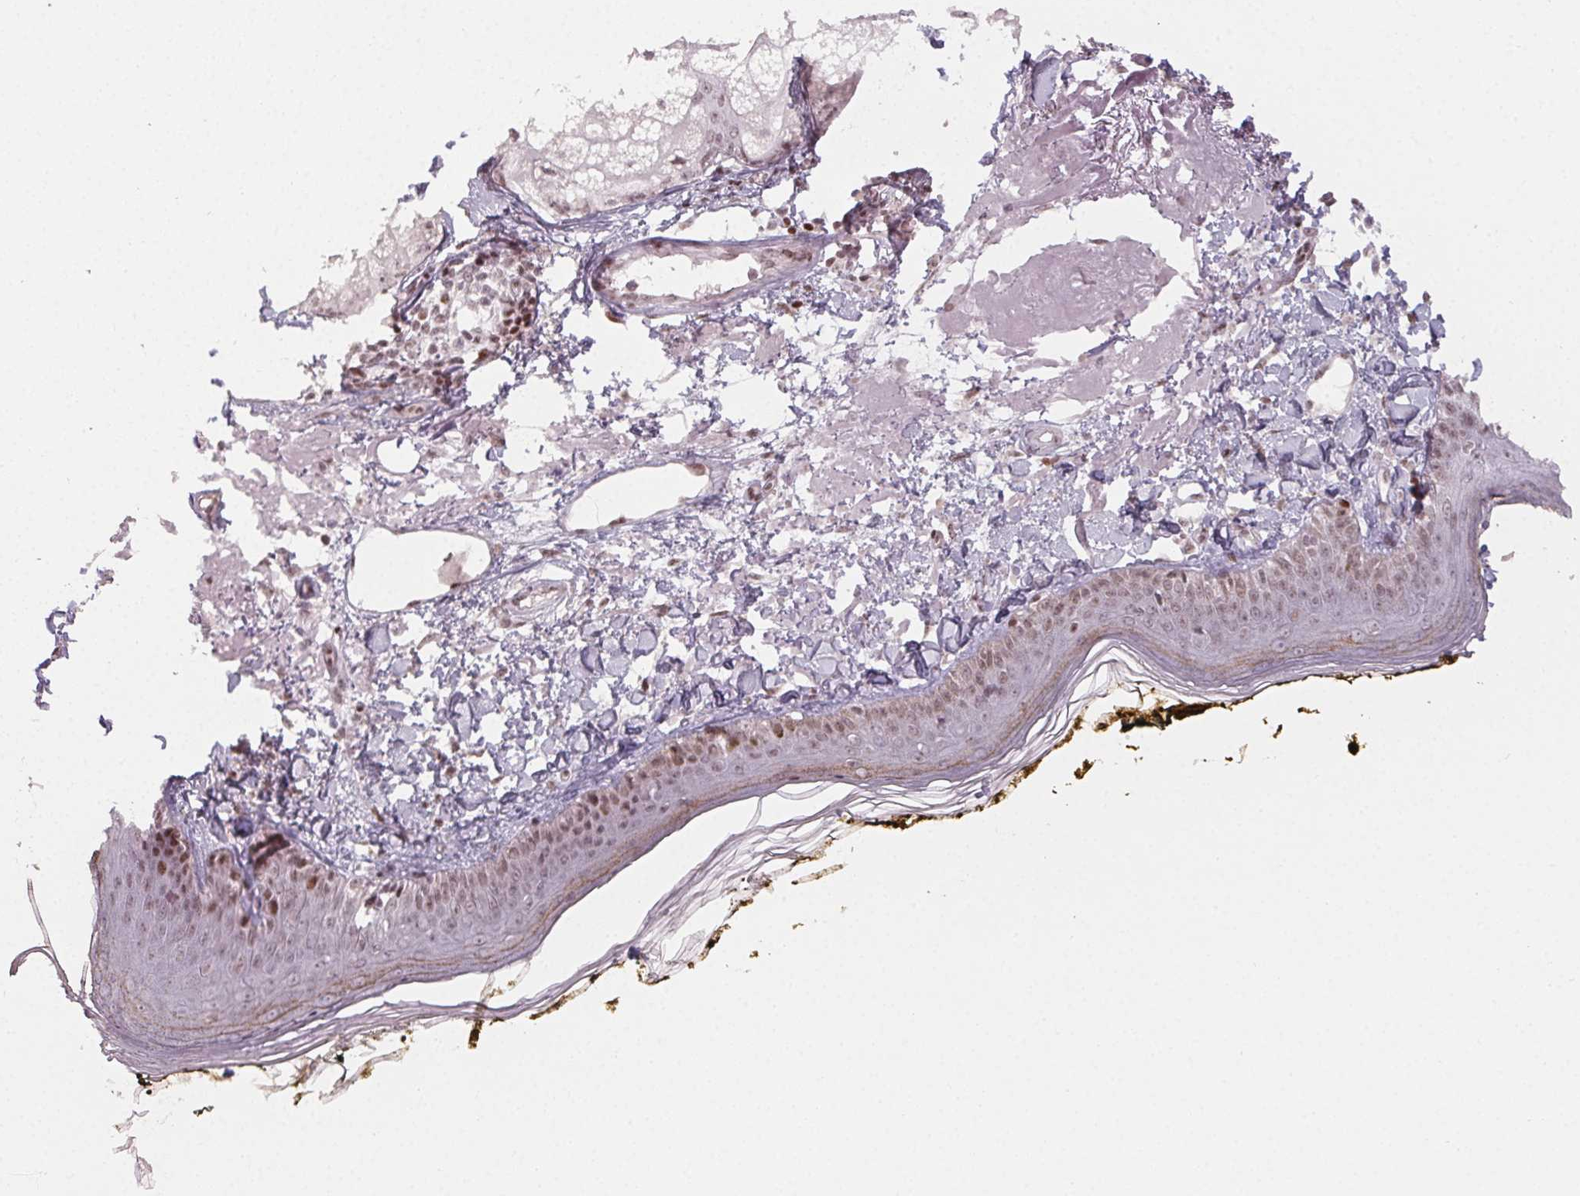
{"staining": {"intensity": "negative", "quantity": "none", "location": "none"}, "tissue": "skin", "cell_type": "Fibroblasts", "image_type": "normal", "snomed": [{"axis": "morphology", "description": "Normal tissue, NOS"}, {"axis": "topography", "description": "Skin"}], "caption": "Immunohistochemistry photomicrograph of normal skin: skin stained with DAB shows no significant protein expression in fibroblasts.", "gene": "KMT2A", "patient": {"sex": "male", "age": 76}}